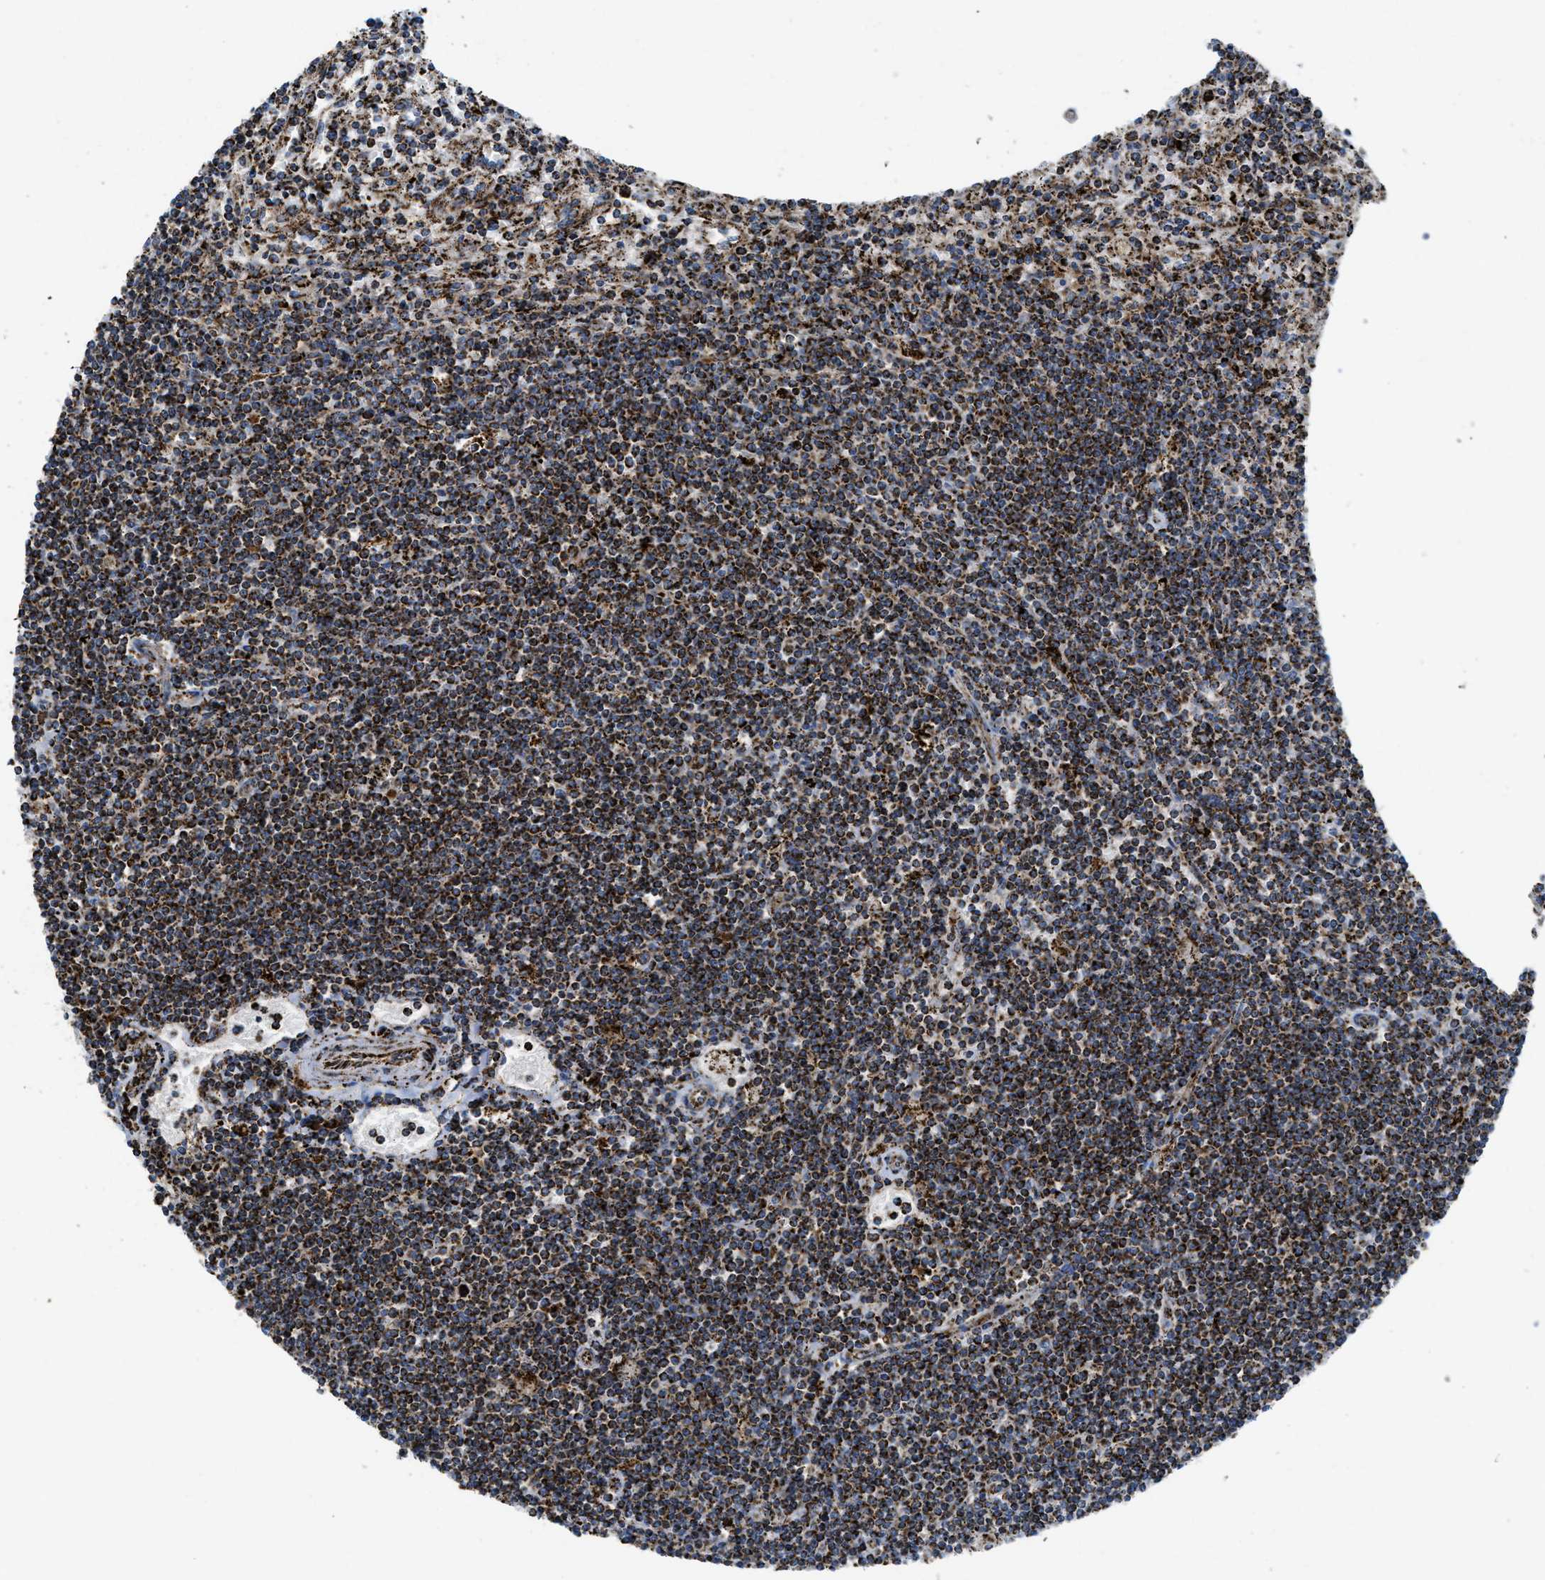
{"staining": {"intensity": "strong", "quantity": ">75%", "location": "cytoplasmic/membranous"}, "tissue": "lymphoma", "cell_type": "Tumor cells", "image_type": "cancer", "snomed": [{"axis": "morphology", "description": "Malignant lymphoma, non-Hodgkin's type, Low grade"}, {"axis": "topography", "description": "Spleen"}], "caption": "High-power microscopy captured an immunohistochemistry image of lymphoma, revealing strong cytoplasmic/membranous positivity in about >75% of tumor cells.", "gene": "SQOR", "patient": {"sex": "male", "age": 76}}